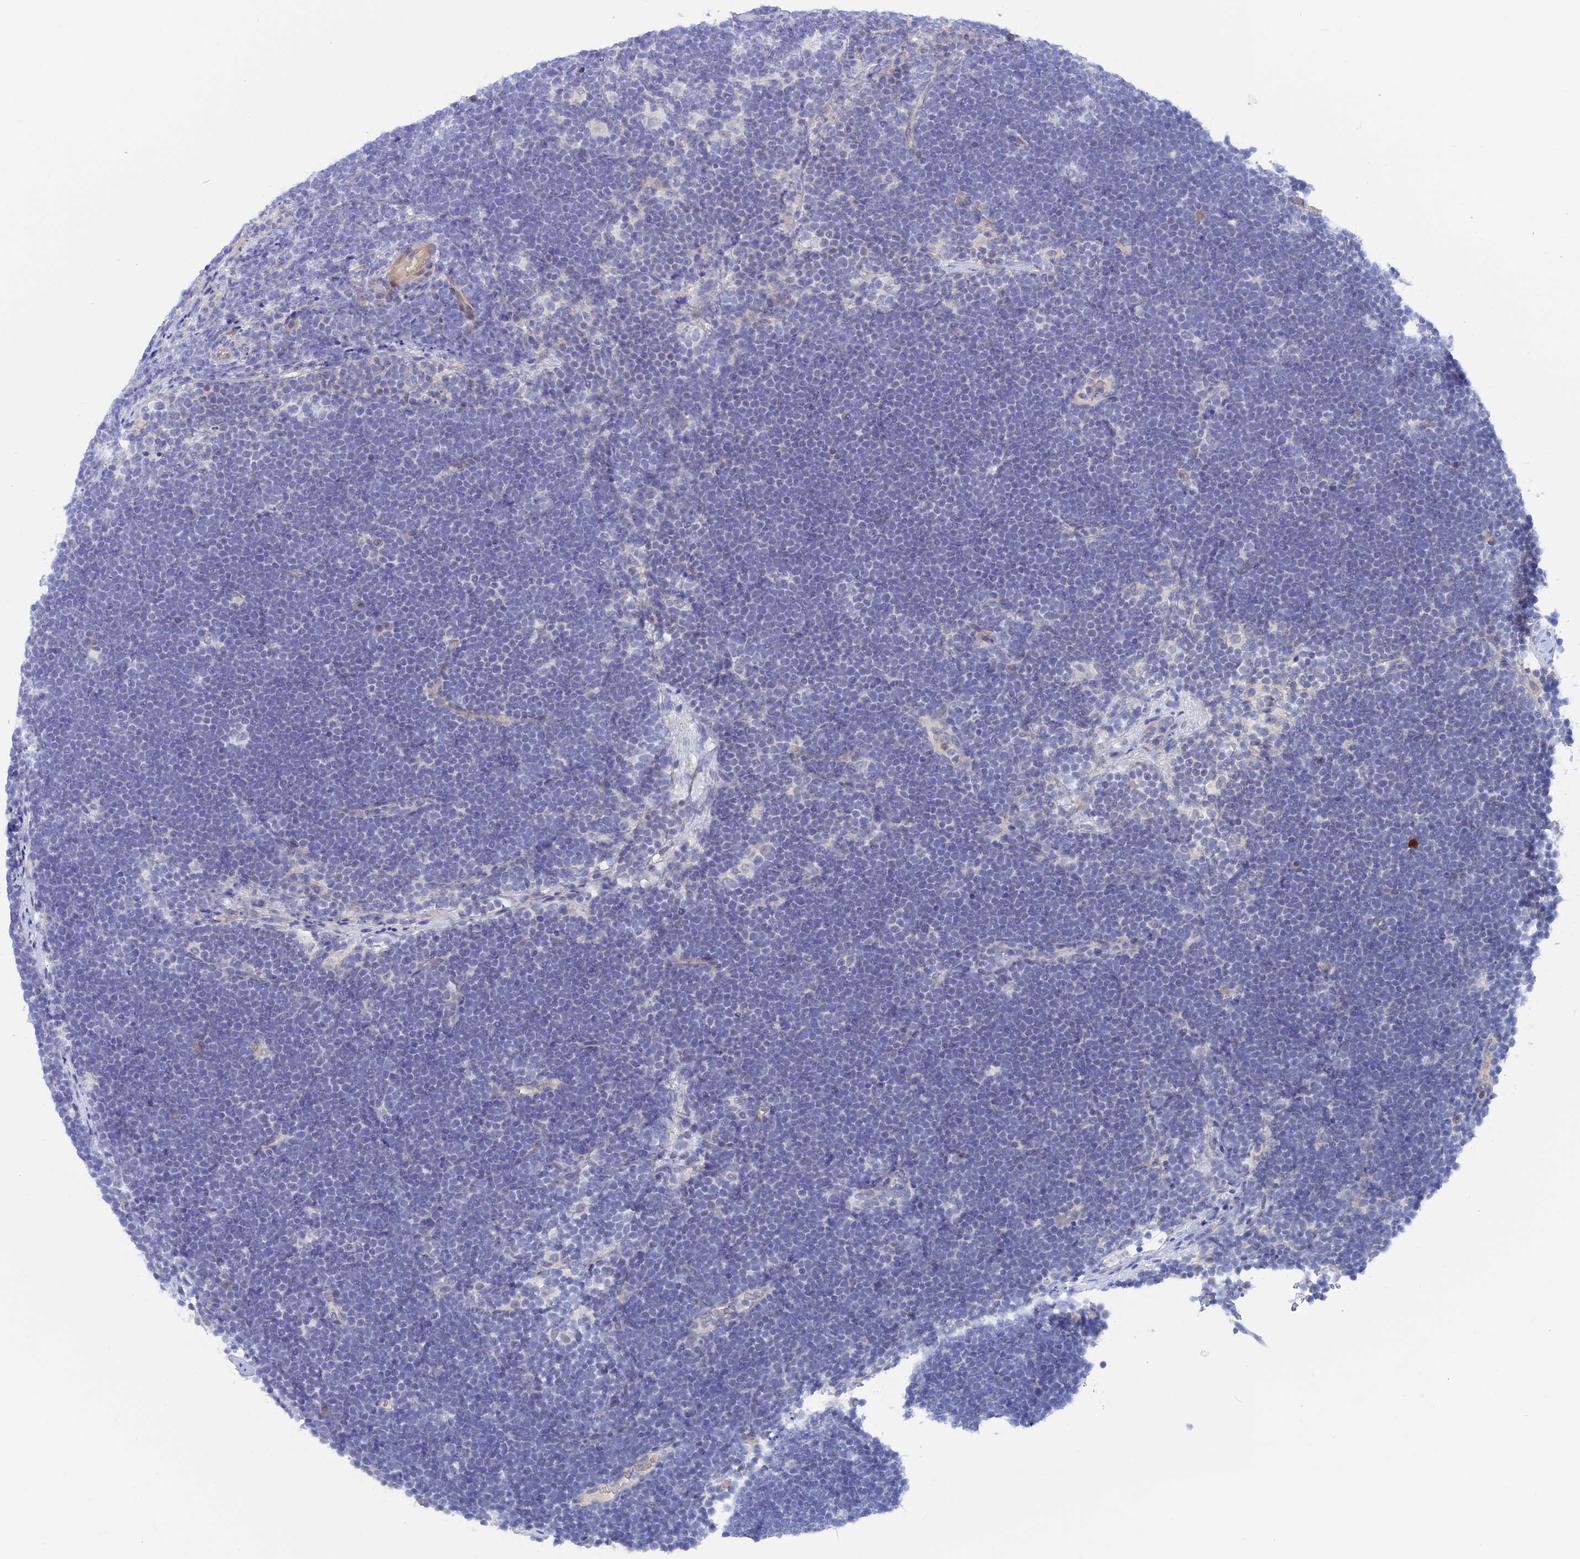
{"staining": {"intensity": "negative", "quantity": "none", "location": "none"}, "tissue": "lymphoma", "cell_type": "Tumor cells", "image_type": "cancer", "snomed": [{"axis": "morphology", "description": "Malignant lymphoma, non-Hodgkin's type, High grade"}, {"axis": "topography", "description": "Lymph node"}], "caption": "Tumor cells show no significant protein expression in malignant lymphoma, non-Hodgkin's type (high-grade).", "gene": "DACT3", "patient": {"sex": "male", "age": 13}}